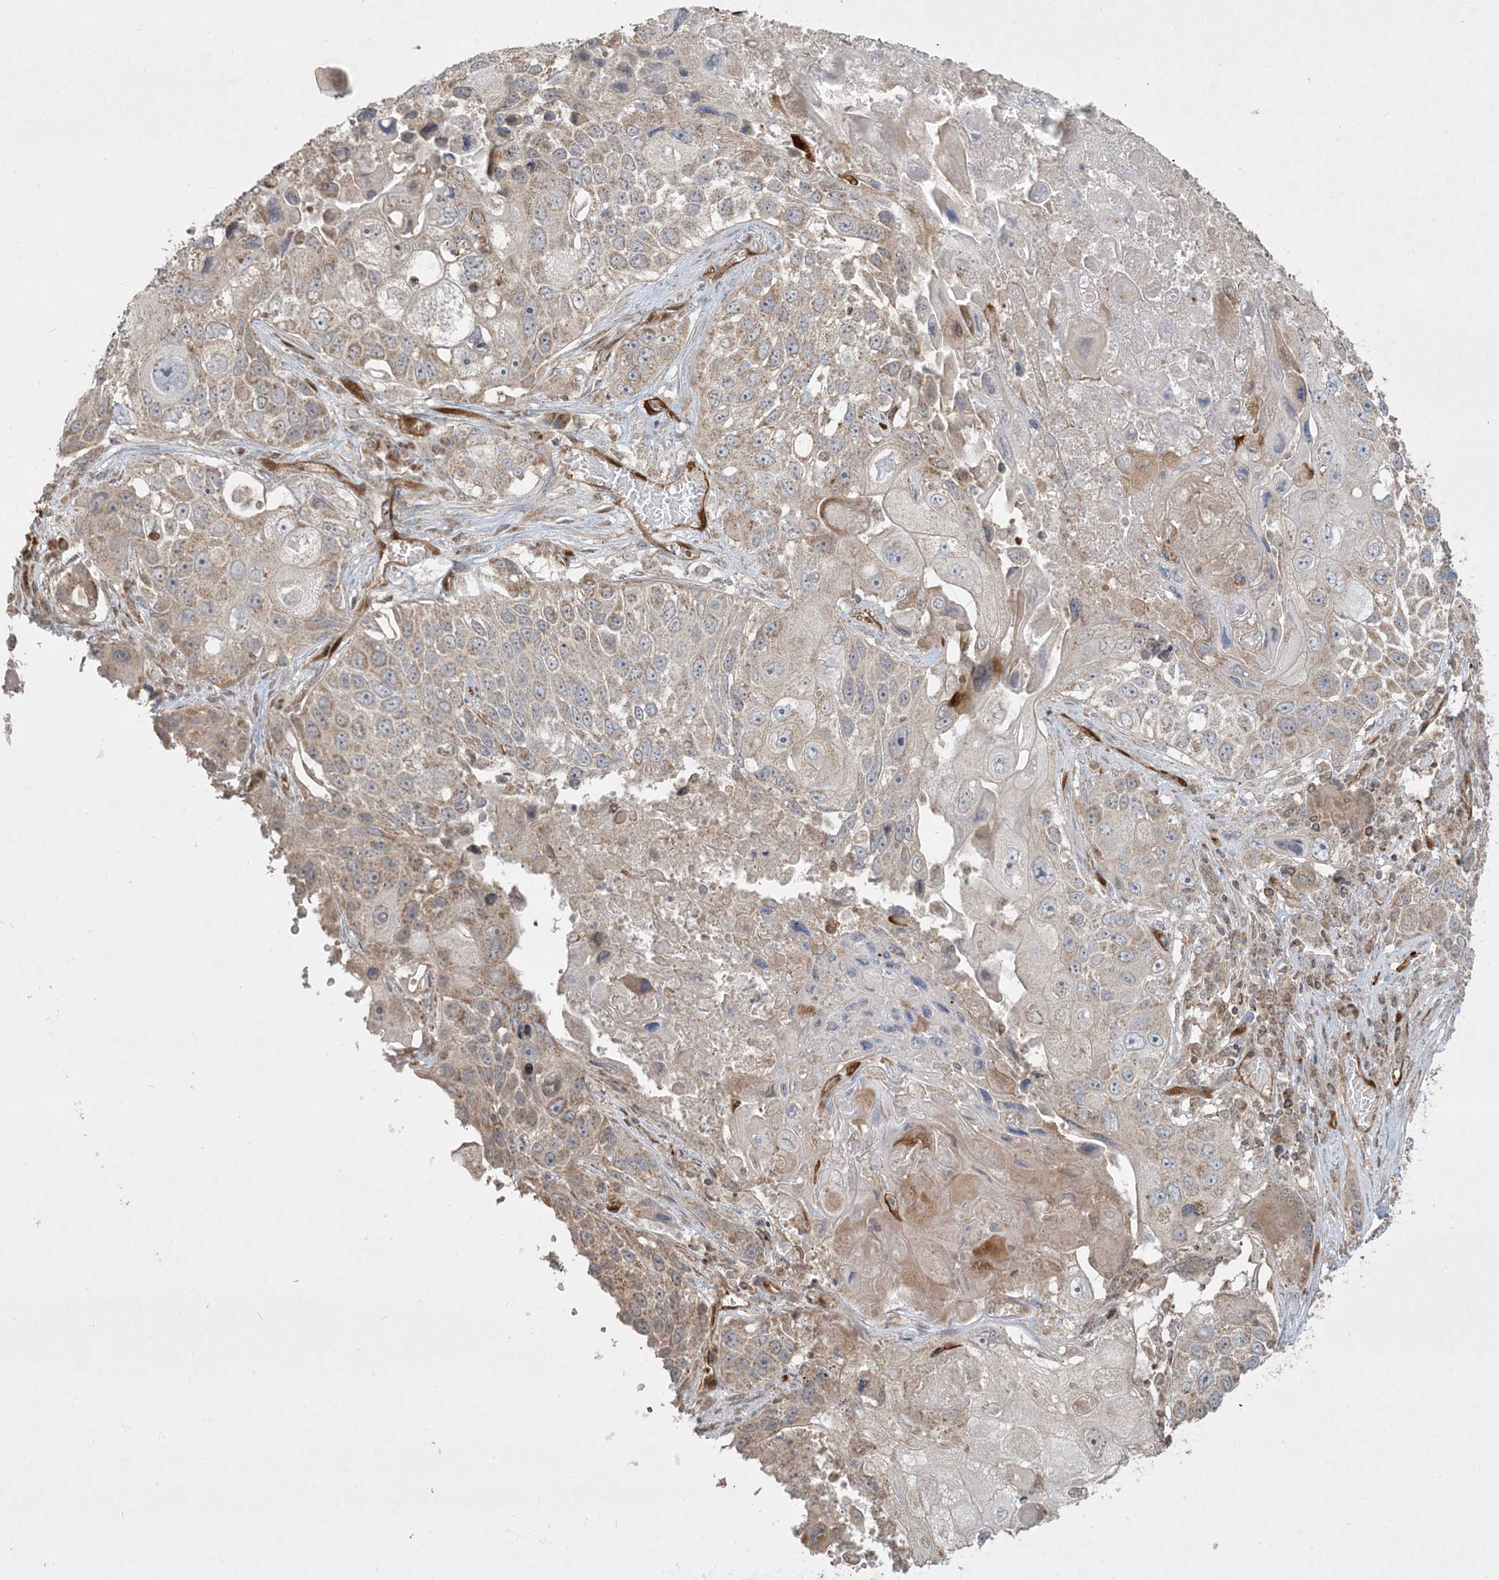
{"staining": {"intensity": "weak", "quantity": ">75%", "location": "cytoplasmic/membranous"}, "tissue": "lung cancer", "cell_type": "Tumor cells", "image_type": "cancer", "snomed": [{"axis": "morphology", "description": "Squamous cell carcinoma, NOS"}, {"axis": "topography", "description": "Lung"}], "caption": "Immunohistochemical staining of lung cancer (squamous cell carcinoma) displays weak cytoplasmic/membranous protein positivity in about >75% of tumor cells. The staining is performed using DAB brown chromogen to label protein expression. The nuclei are counter-stained blue using hematoxylin.", "gene": "PPM1F", "patient": {"sex": "male", "age": 61}}